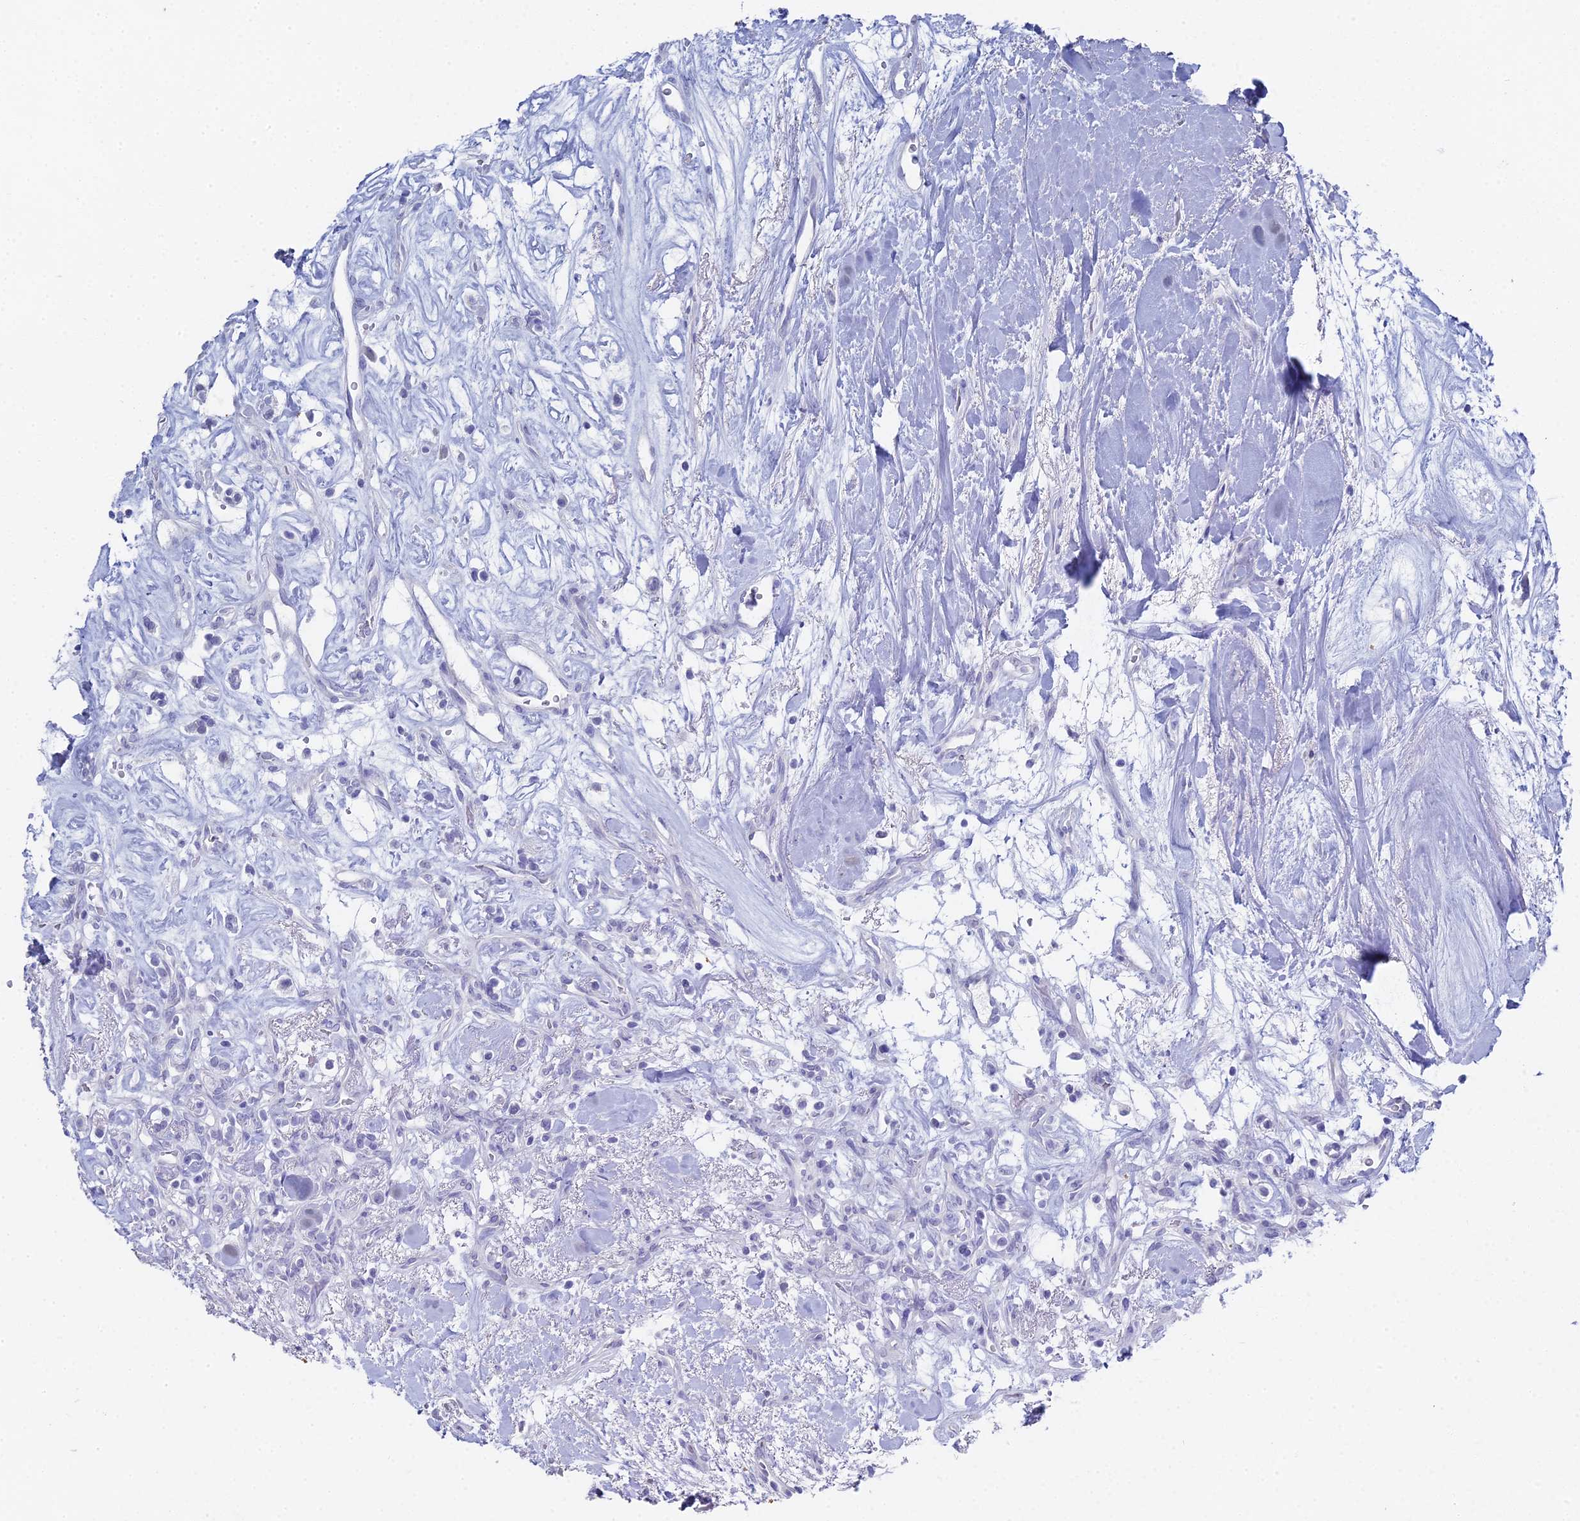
{"staining": {"intensity": "negative", "quantity": "none", "location": "none"}, "tissue": "renal cancer", "cell_type": "Tumor cells", "image_type": "cancer", "snomed": [{"axis": "morphology", "description": "Adenocarcinoma, NOS"}, {"axis": "topography", "description": "Kidney"}], "caption": "IHC of human adenocarcinoma (renal) demonstrates no positivity in tumor cells.", "gene": "ALPP", "patient": {"sex": "male", "age": 77}}